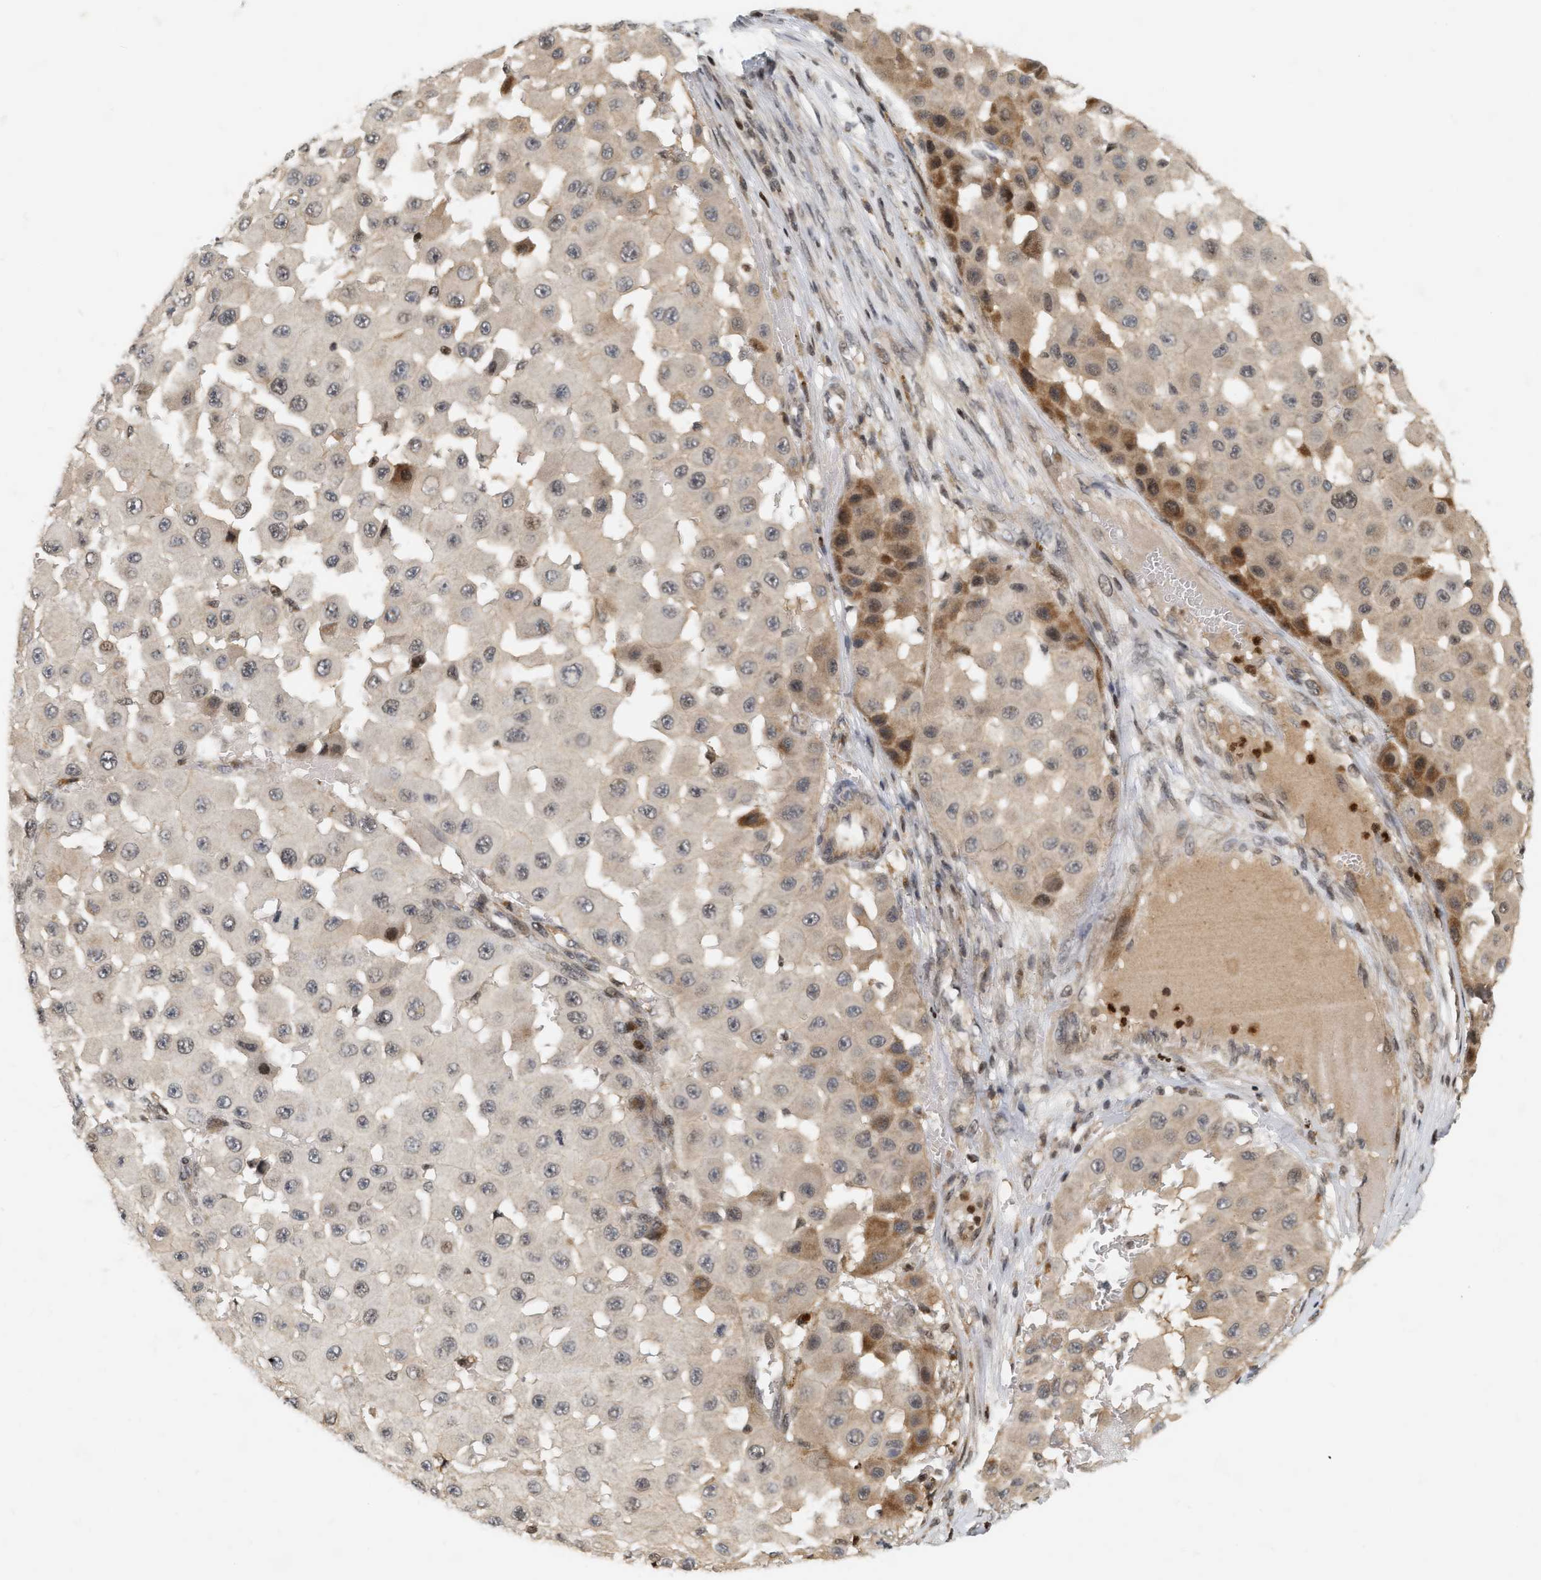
{"staining": {"intensity": "moderate", "quantity": "<25%", "location": "cytoplasmic/membranous,nuclear"}, "tissue": "melanoma", "cell_type": "Tumor cells", "image_type": "cancer", "snomed": [{"axis": "morphology", "description": "Malignant melanoma, NOS"}, {"axis": "topography", "description": "Skin"}], "caption": "A micrograph showing moderate cytoplasmic/membranous and nuclear expression in approximately <25% of tumor cells in malignant melanoma, as visualized by brown immunohistochemical staining.", "gene": "NFE2L2", "patient": {"sex": "female", "age": 81}}